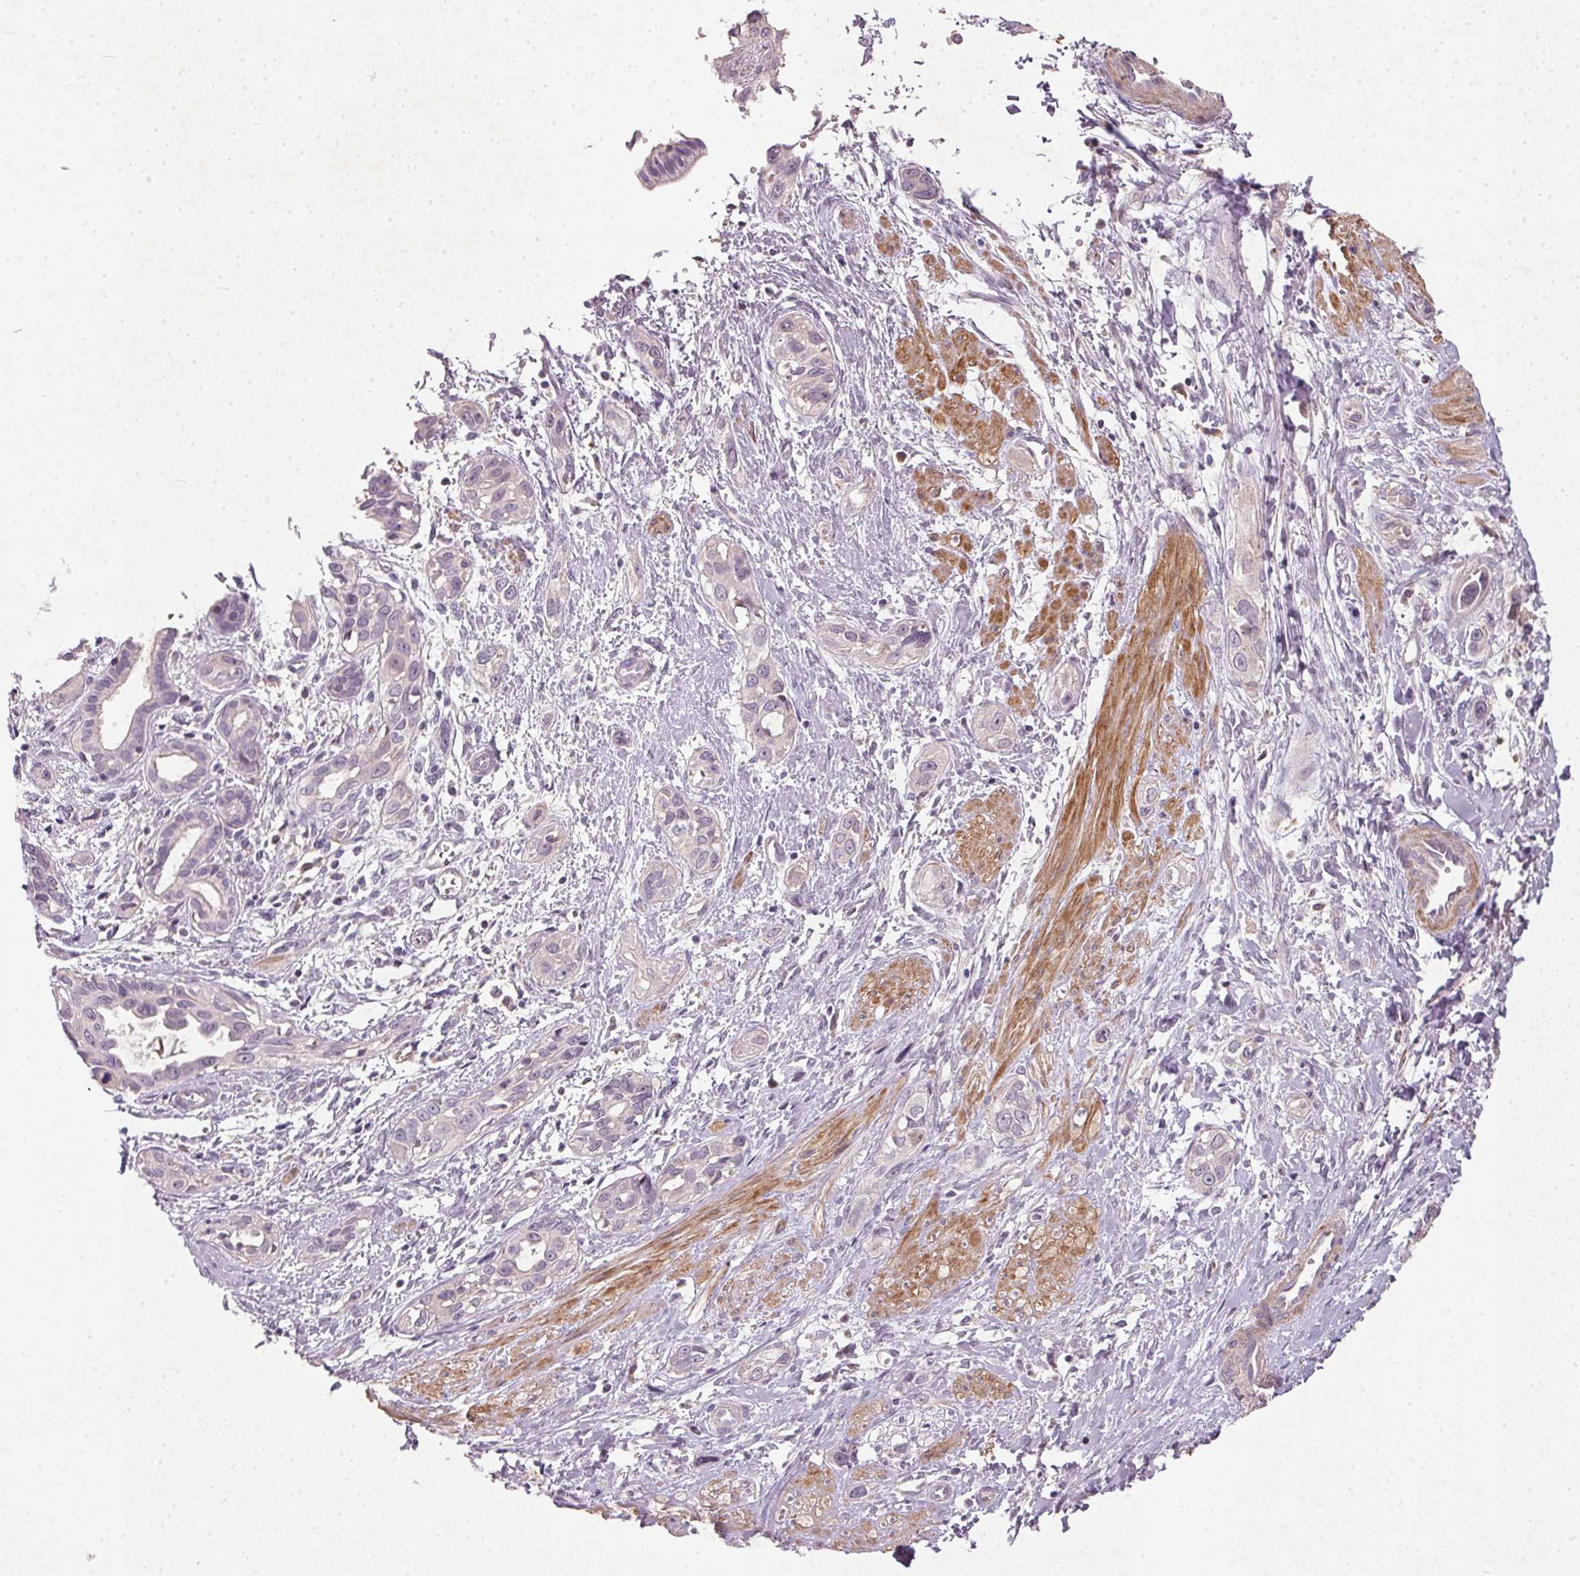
{"staining": {"intensity": "negative", "quantity": "none", "location": "none"}, "tissue": "pancreatic cancer", "cell_type": "Tumor cells", "image_type": "cancer", "snomed": [{"axis": "morphology", "description": "Adenocarcinoma, NOS"}, {"axis": "topography", "description": "Pancreas"}], "caption": "This photomicrograph is of pancreatic cancer stained with immunohistochemistry (IHC) to label a protein in brown with the nuclei are counter-stained blue. There is no expression in tumor cells.", "gene": "KCNK15", "patient": {"sex": "female", "age": 55}}